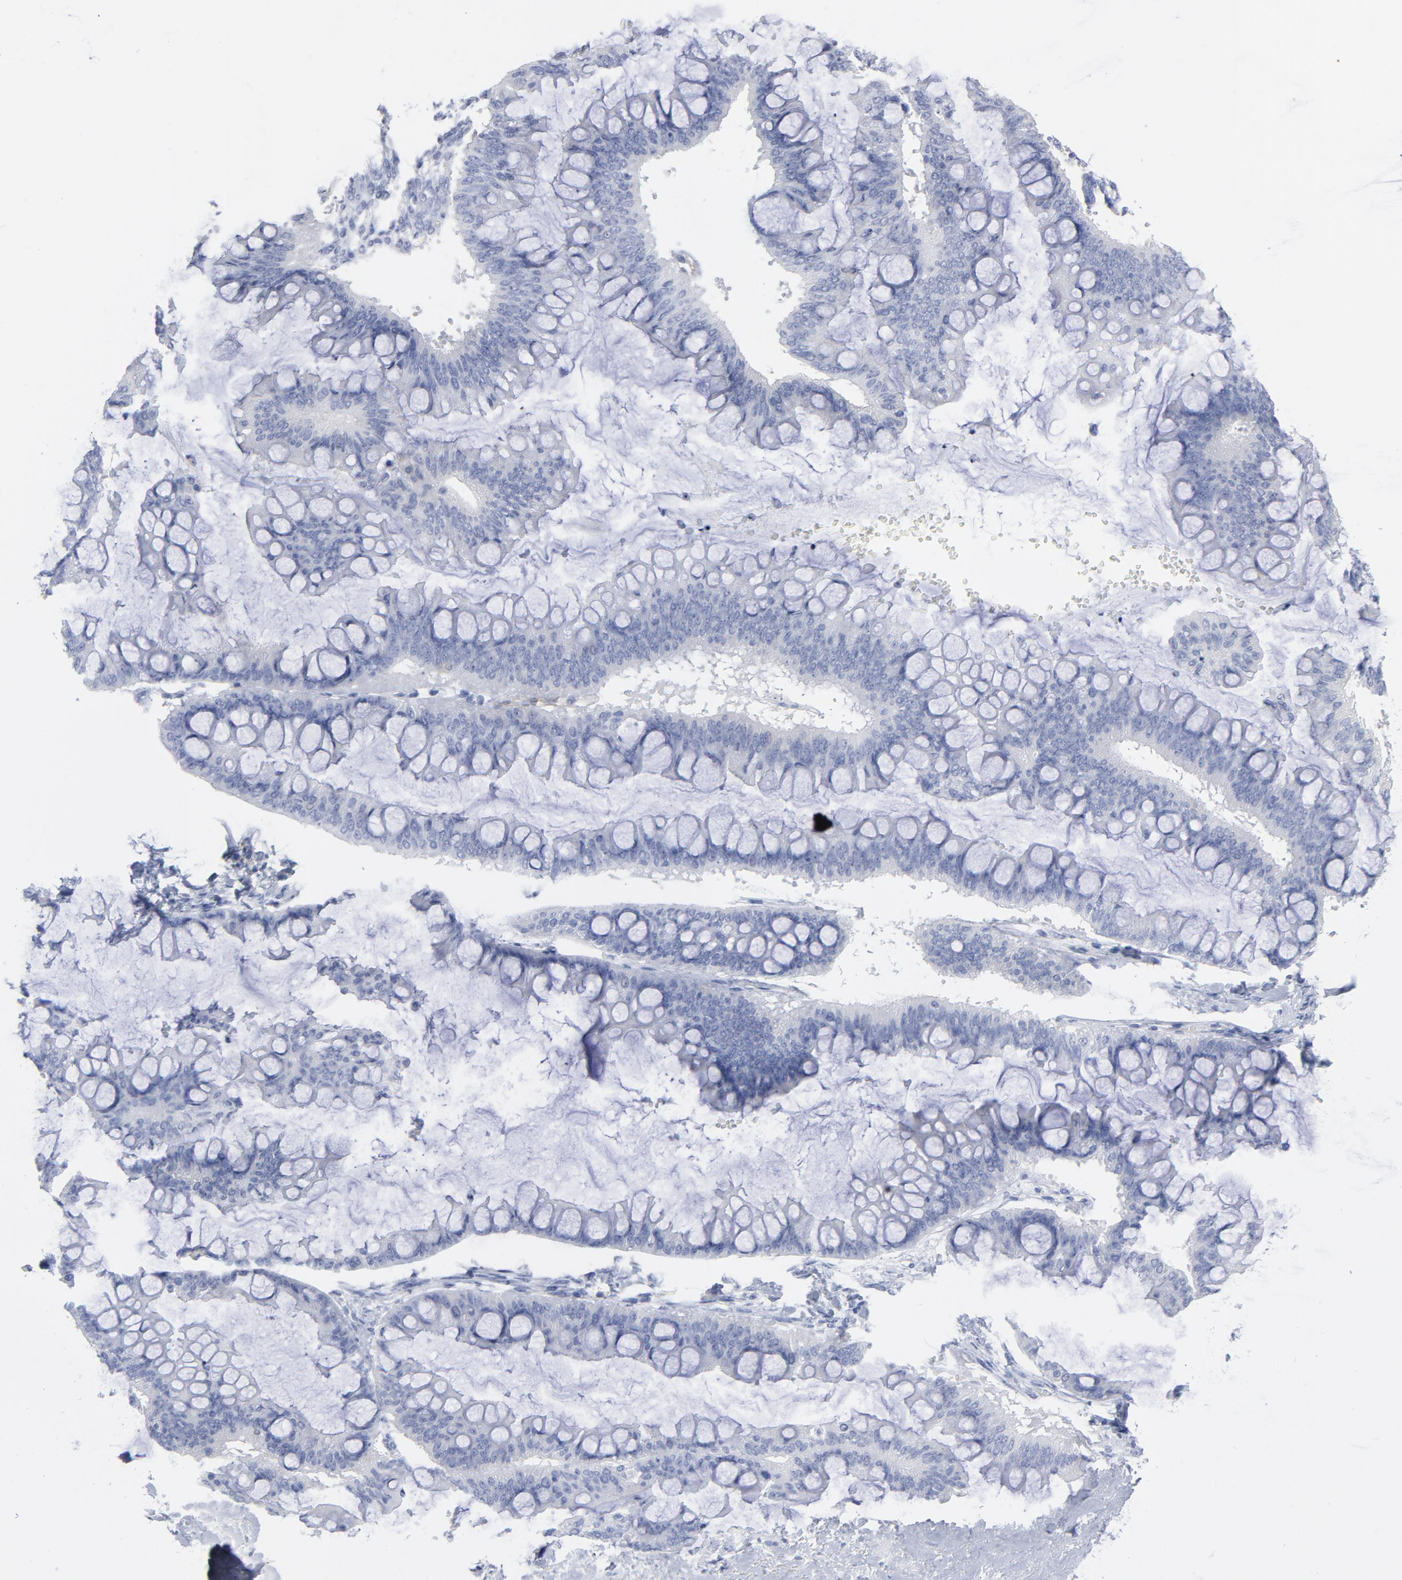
{"staining": {"intensity": "negative", "quantity": "none", "location": "none"}, "tissue": "ovarian cancer", "cell_type": "Tumor cells", "image_type": "cancer", "snomed": [{"axis": "morphology", "description": "Cystadenocarcinoma, mucinous, NOS"}, {"axis": "topography", "description": "Ovary"}], "caption": "IHC image of neoplastic tissue: human mucinous cystadenocarcinoma (ovarian) stained with DAB (3,3'-diaminobenzidine) reveals no significant protein staining in tumor cells.", "gene": "P2RY8", "patient": {"sex": "female", "age": 73}}